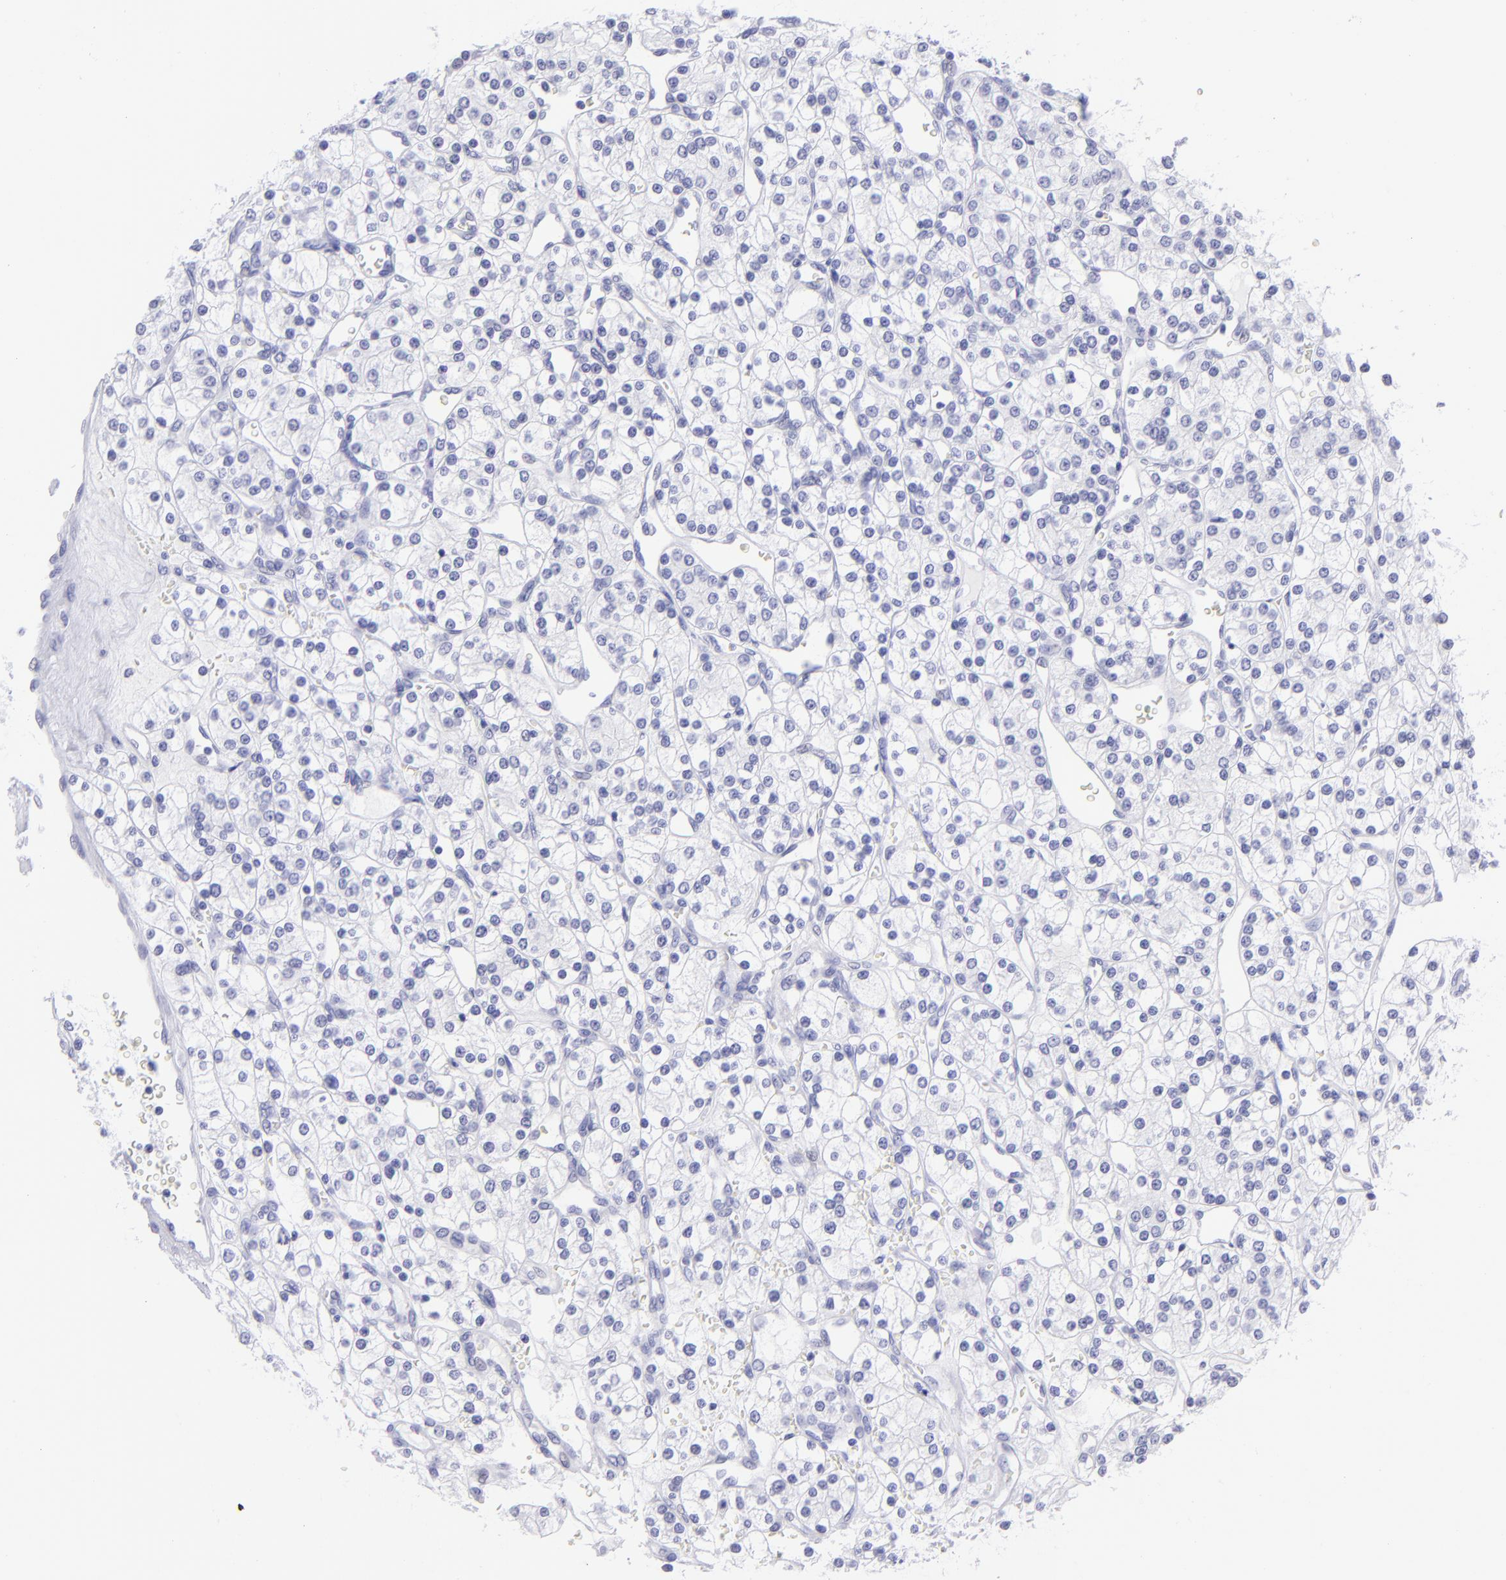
{"staining": {"intensity": "negative", "quantity": "none", "location": "none"}, "tissue": "renal cancer", "cell_type": "Tumor cells", "image_type": "cancer", "snomed": [{"axis": "morphology", "description": "Adenocarcinoma, NOS"}, {"axis": "topography", "description": "Kidney"}], "caption": "Immunohistochemistry histopathology image of human renal cancer (adenocarcinoma) stained for a protein (brown), which shows no positivity in tumor cells. The staining is performed using DAB (3,3'-diaminobenzidine) brown chromogen with nuclei counter-stained in using hematoxylin.", "gene": "SLC1A3", "patient": {"sex": "female", "age": 62}}